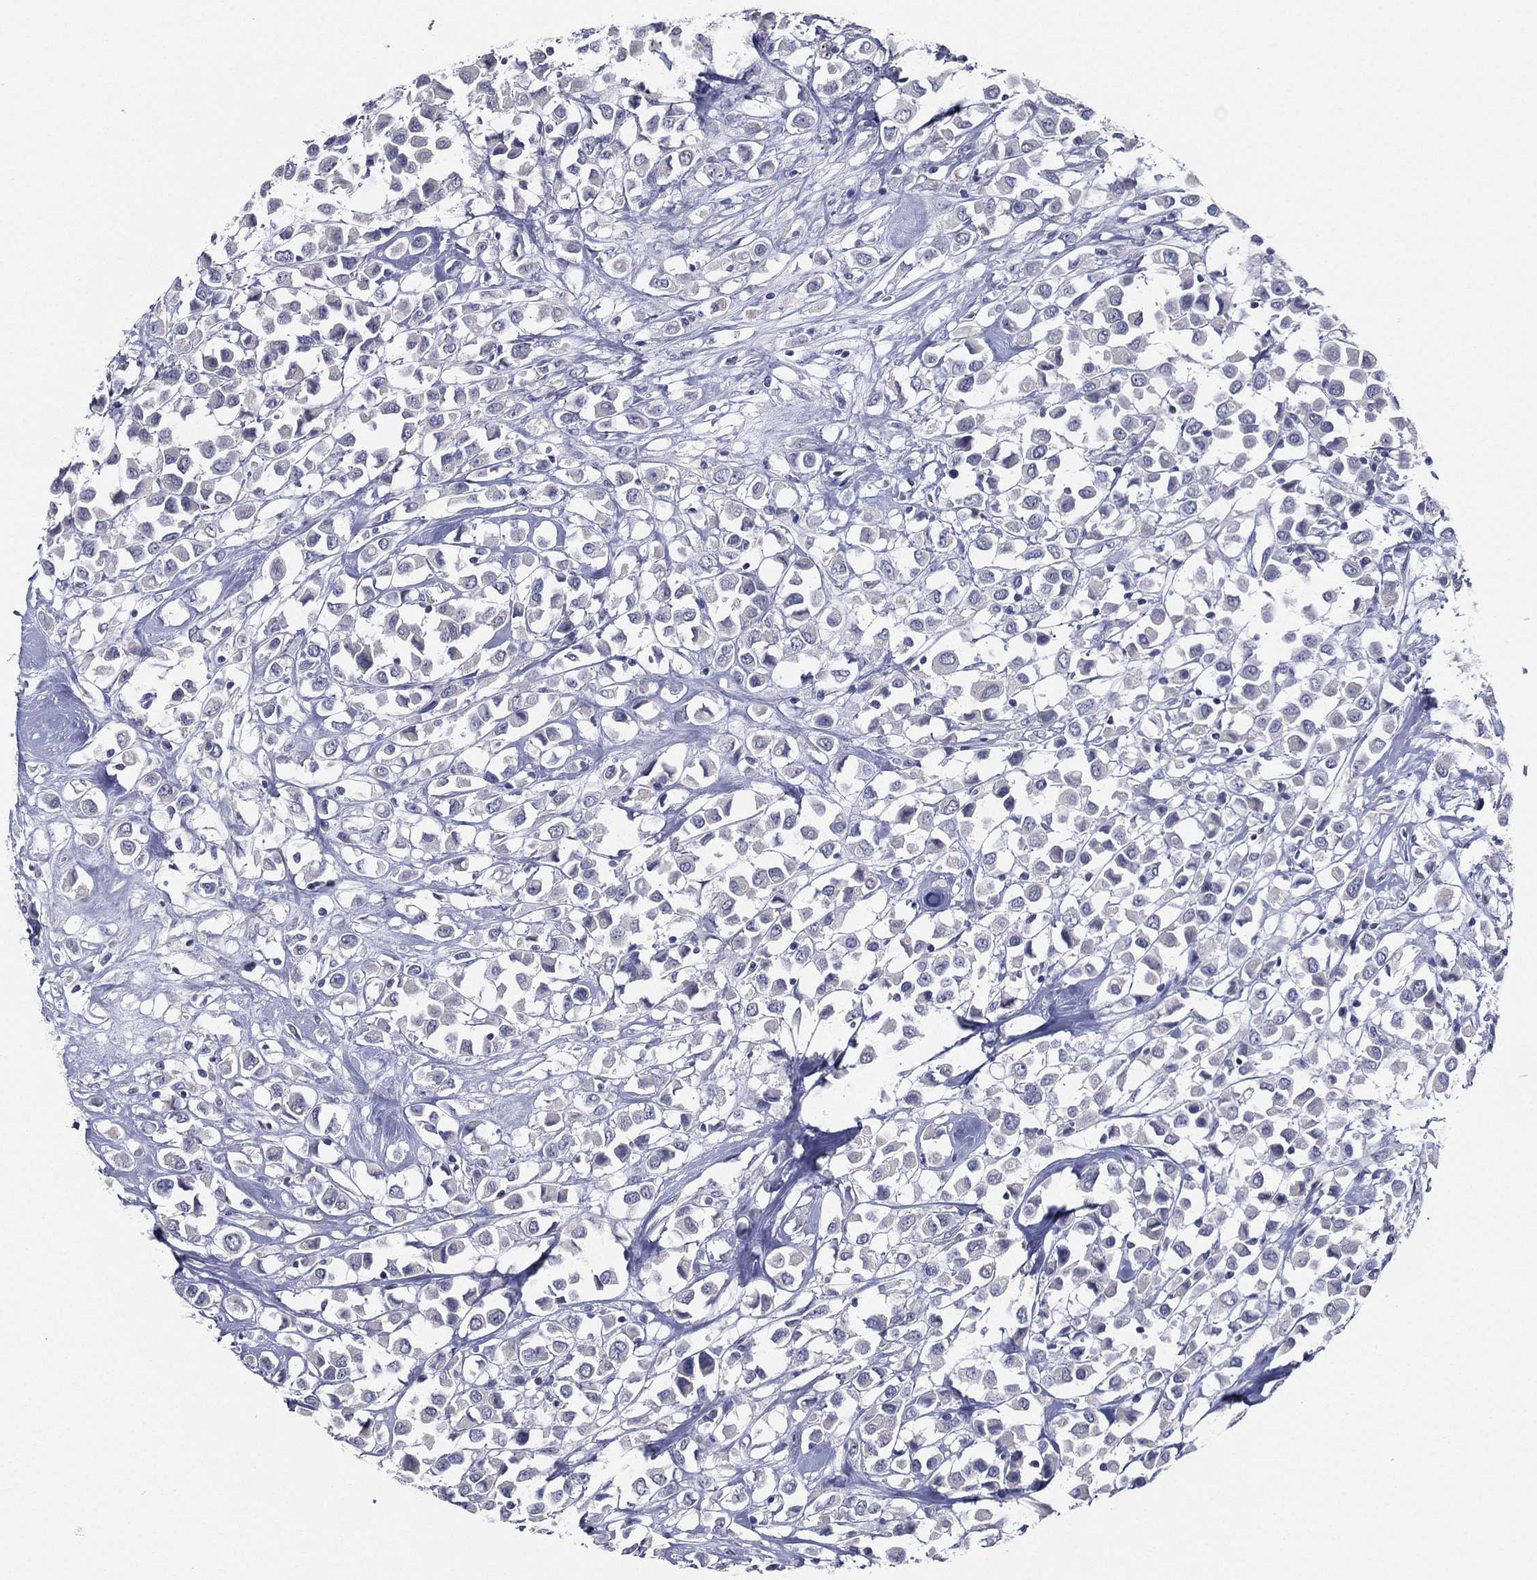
{"staining": {"intensity": "negative", "quantity": "none", "location": "none"}, "tissue": "breast cancer", "cell_type": "Tumor cells", "image_type": "cancer", "snomed": [{"axis": "morphology", "description": "Duct carcinoma"}, {"axis": "topography", "description": "Breast"}], "caption": "DAB (3,3'-diaminobenzidine) immunohistochemical staining of human breast cancer (infiltrating ductal carcinoma) reveals no significant expression in tumor cells.", "gene": "SLC13A4", "patient": {"sex": "female", "age": 61}}